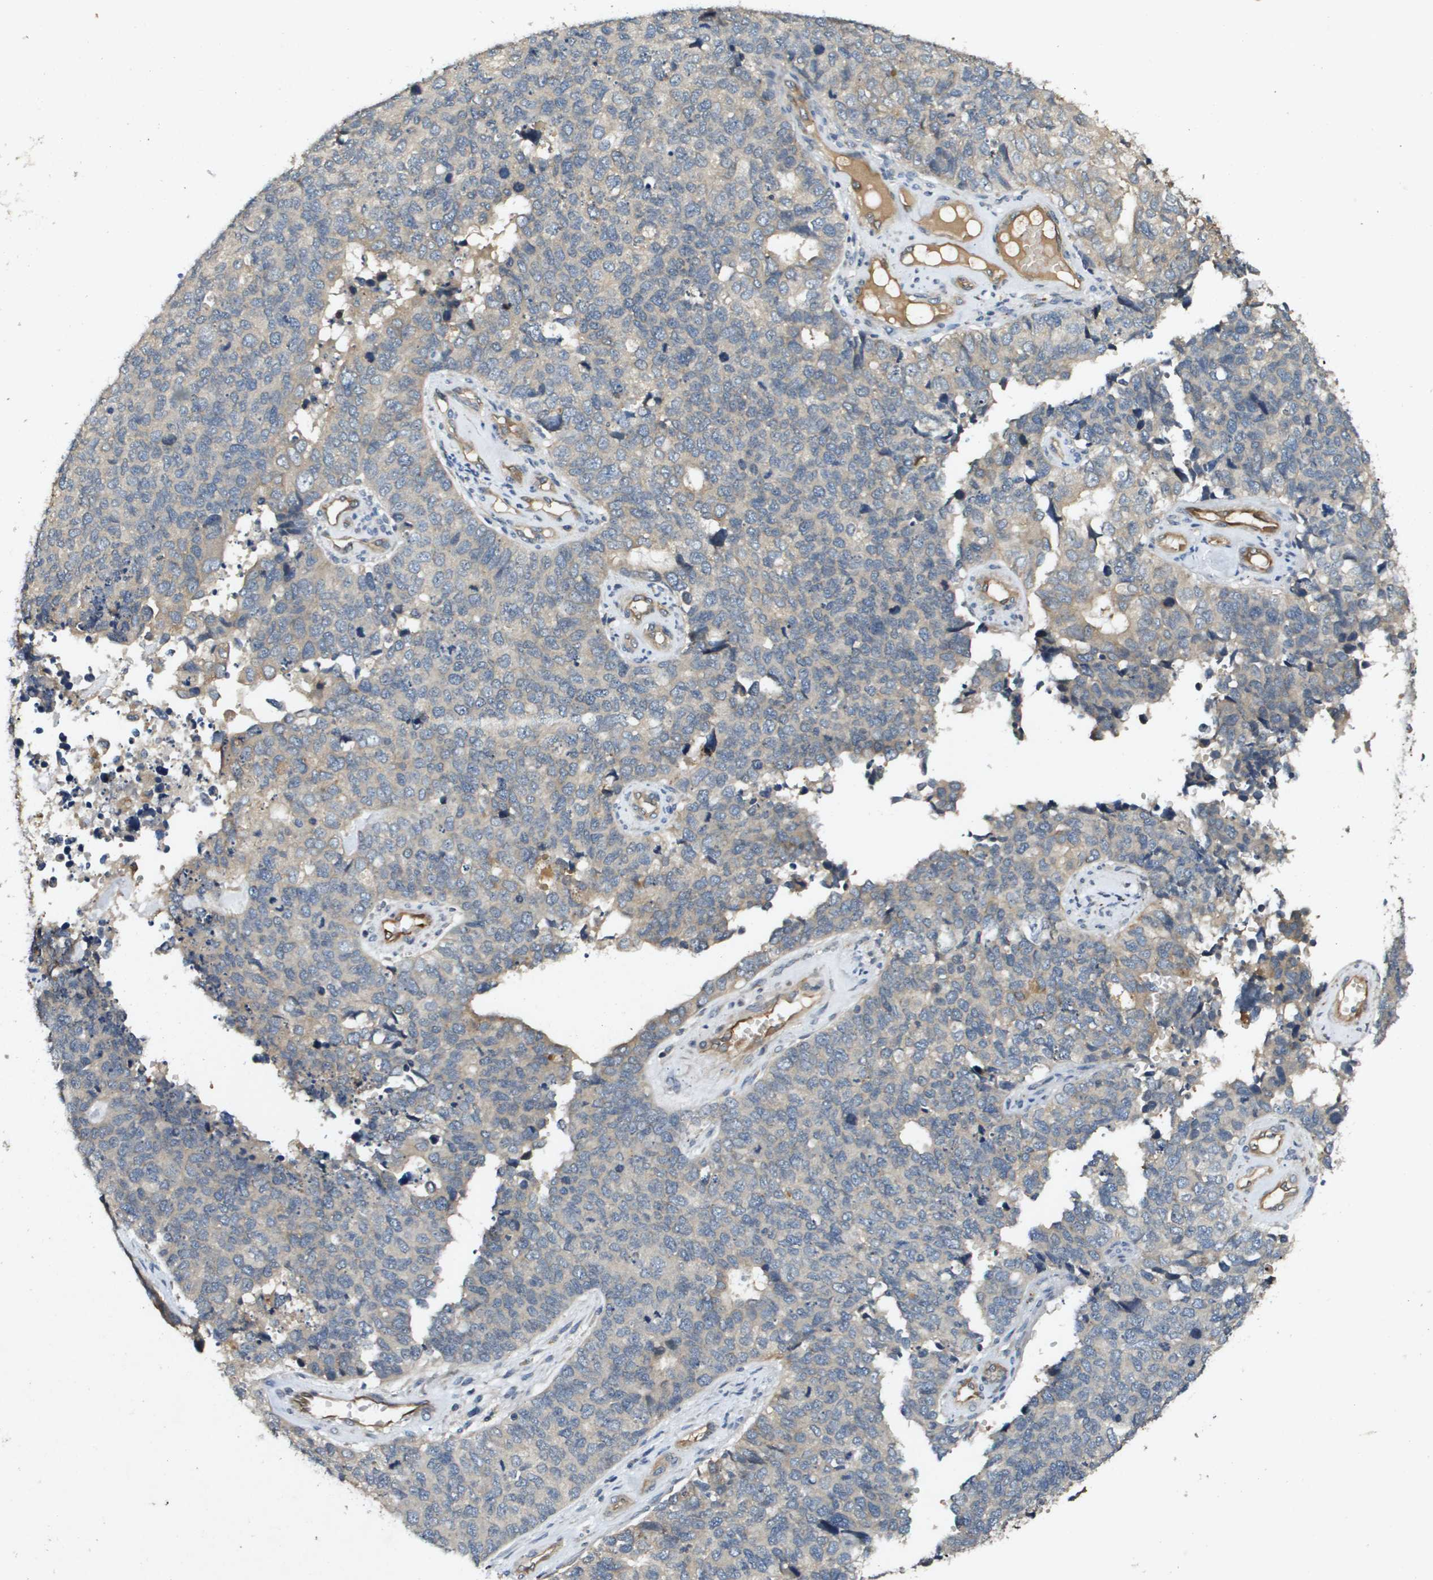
{"staining": {"intensity": "weak", "quantity": "<25%", "location": "cytoplasmic/membranous"}, "tissue": "cervical cancer", "cell_type": "Tumor cells", "image_type": "cancer", "snomed": [{"axis": "morphology", "description": "Squamous cell carcinoma, NOS"}, {"axis": "topography", "description": "Cervix"}], "caption": "DAB immunohistochemical staining of cervical squamous cell carcinoma reveals no significant expression in tumor cells.", "gene": "PGAP3", "patient": {"sex": "female", "age": 63}}